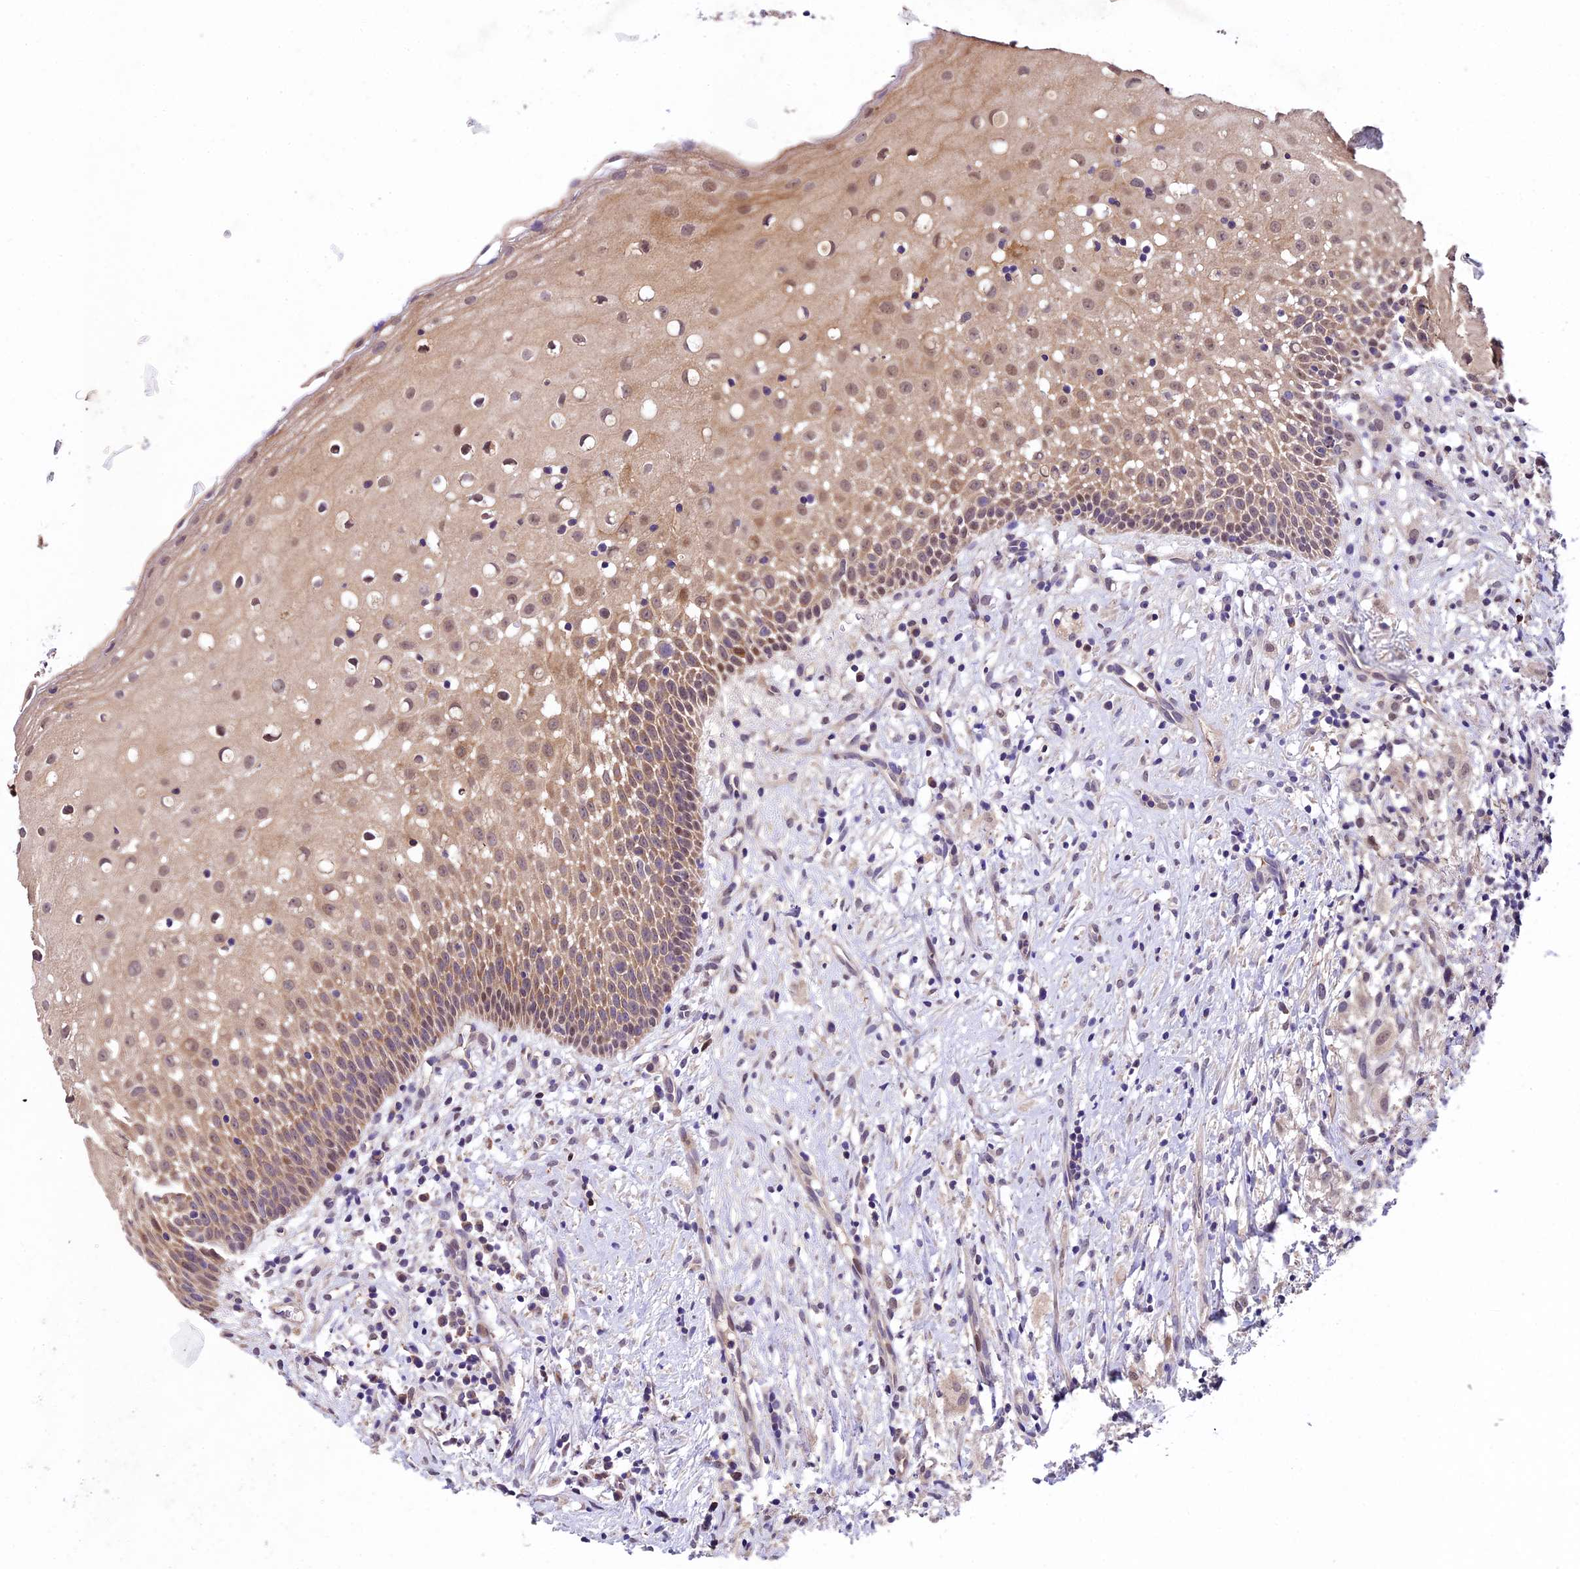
{"staining": {"intensity": "weak", "quantity": ">75%", "location": "cytoplasmic/membranous,nuclear"}, "tissue": "oral mucosa", "cell_type": "Squamous epithelial cells", "image_type": "normal", "snomed": [{"axis": "morphology", "description": "Normal tissue, NOS"}, {"axis": "topography", "description": "Oral tissue"}], "caption": "Immunohistochemical staining of benign human oral mucosa displays weak cytoplasmic/membranous,nuclear protein staining in about >75% of squamous epithelial cells. Using DAB (brown) and hematoxylin (blue) stains, captured at high magnification using brightfield microscopy.", "gene": "SBNO2", "patient": {"sex": "female", "age": 69}}